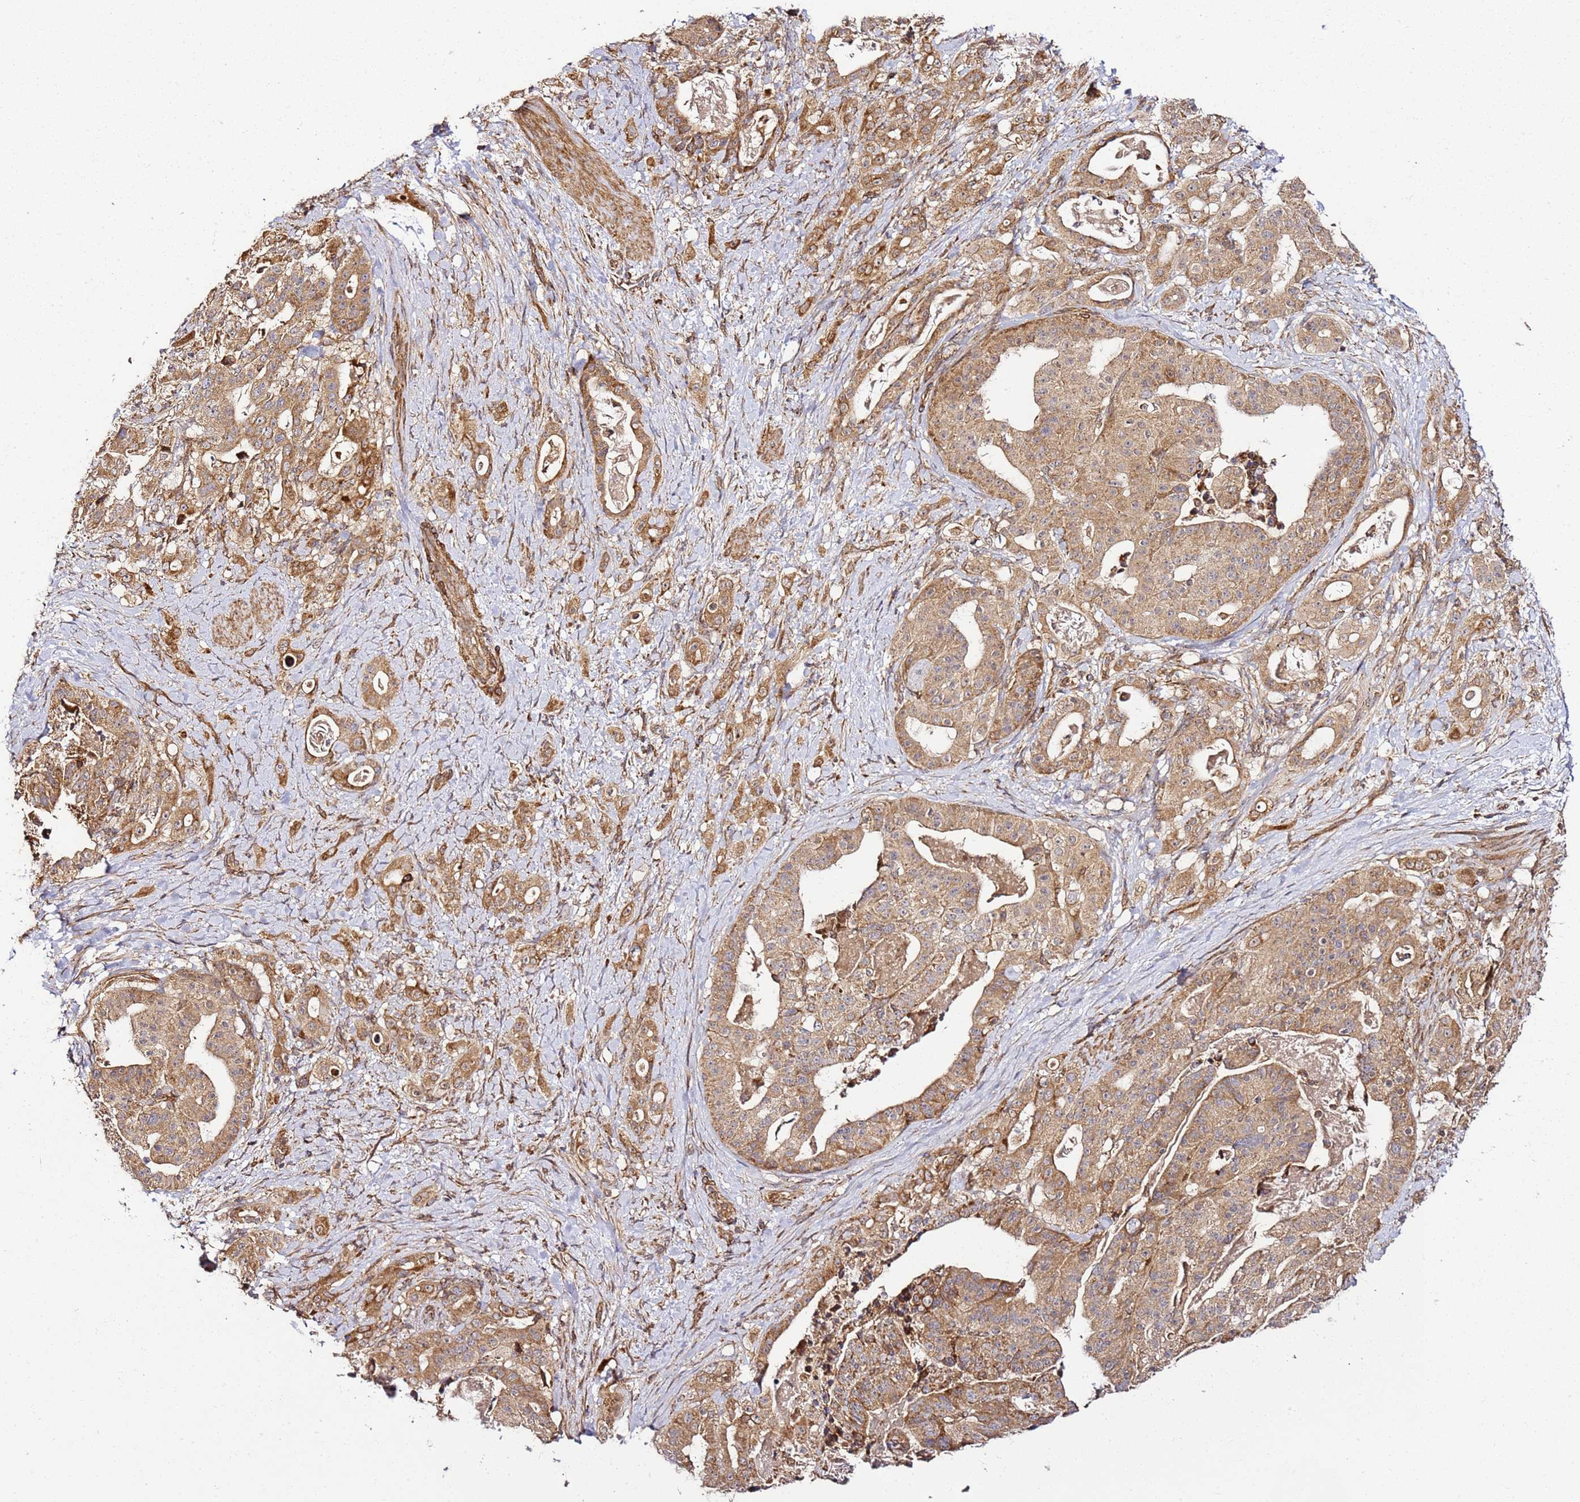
{"staining": {"intensity": "moderate", "quantity": ">75%", "location": "cytoplasmic/membranous"}, "tissue": "stomach cancer", "cell_type": "Tumor cells", "image_type": "cancer", "snomed": [{"axis": "morphology", "description": "Adenocarcinoma, NOS"}, {"axis": "topography", "description": "Stomach"}], "caption": "Immunohistochemical staining of human stomach cancer (adenocarcinoma) demonstrates medium levels of moderate cytoplasmic/membranous staining in approximately >75% of tumor cells. The staining was performed using DAB to visualize the protein expression in brown, while the nuclei were stained in blue with hematoxylin (Magnification: 20x).", "gene": "TM2D2", "patient": {"sex": "male", "age": 48}}